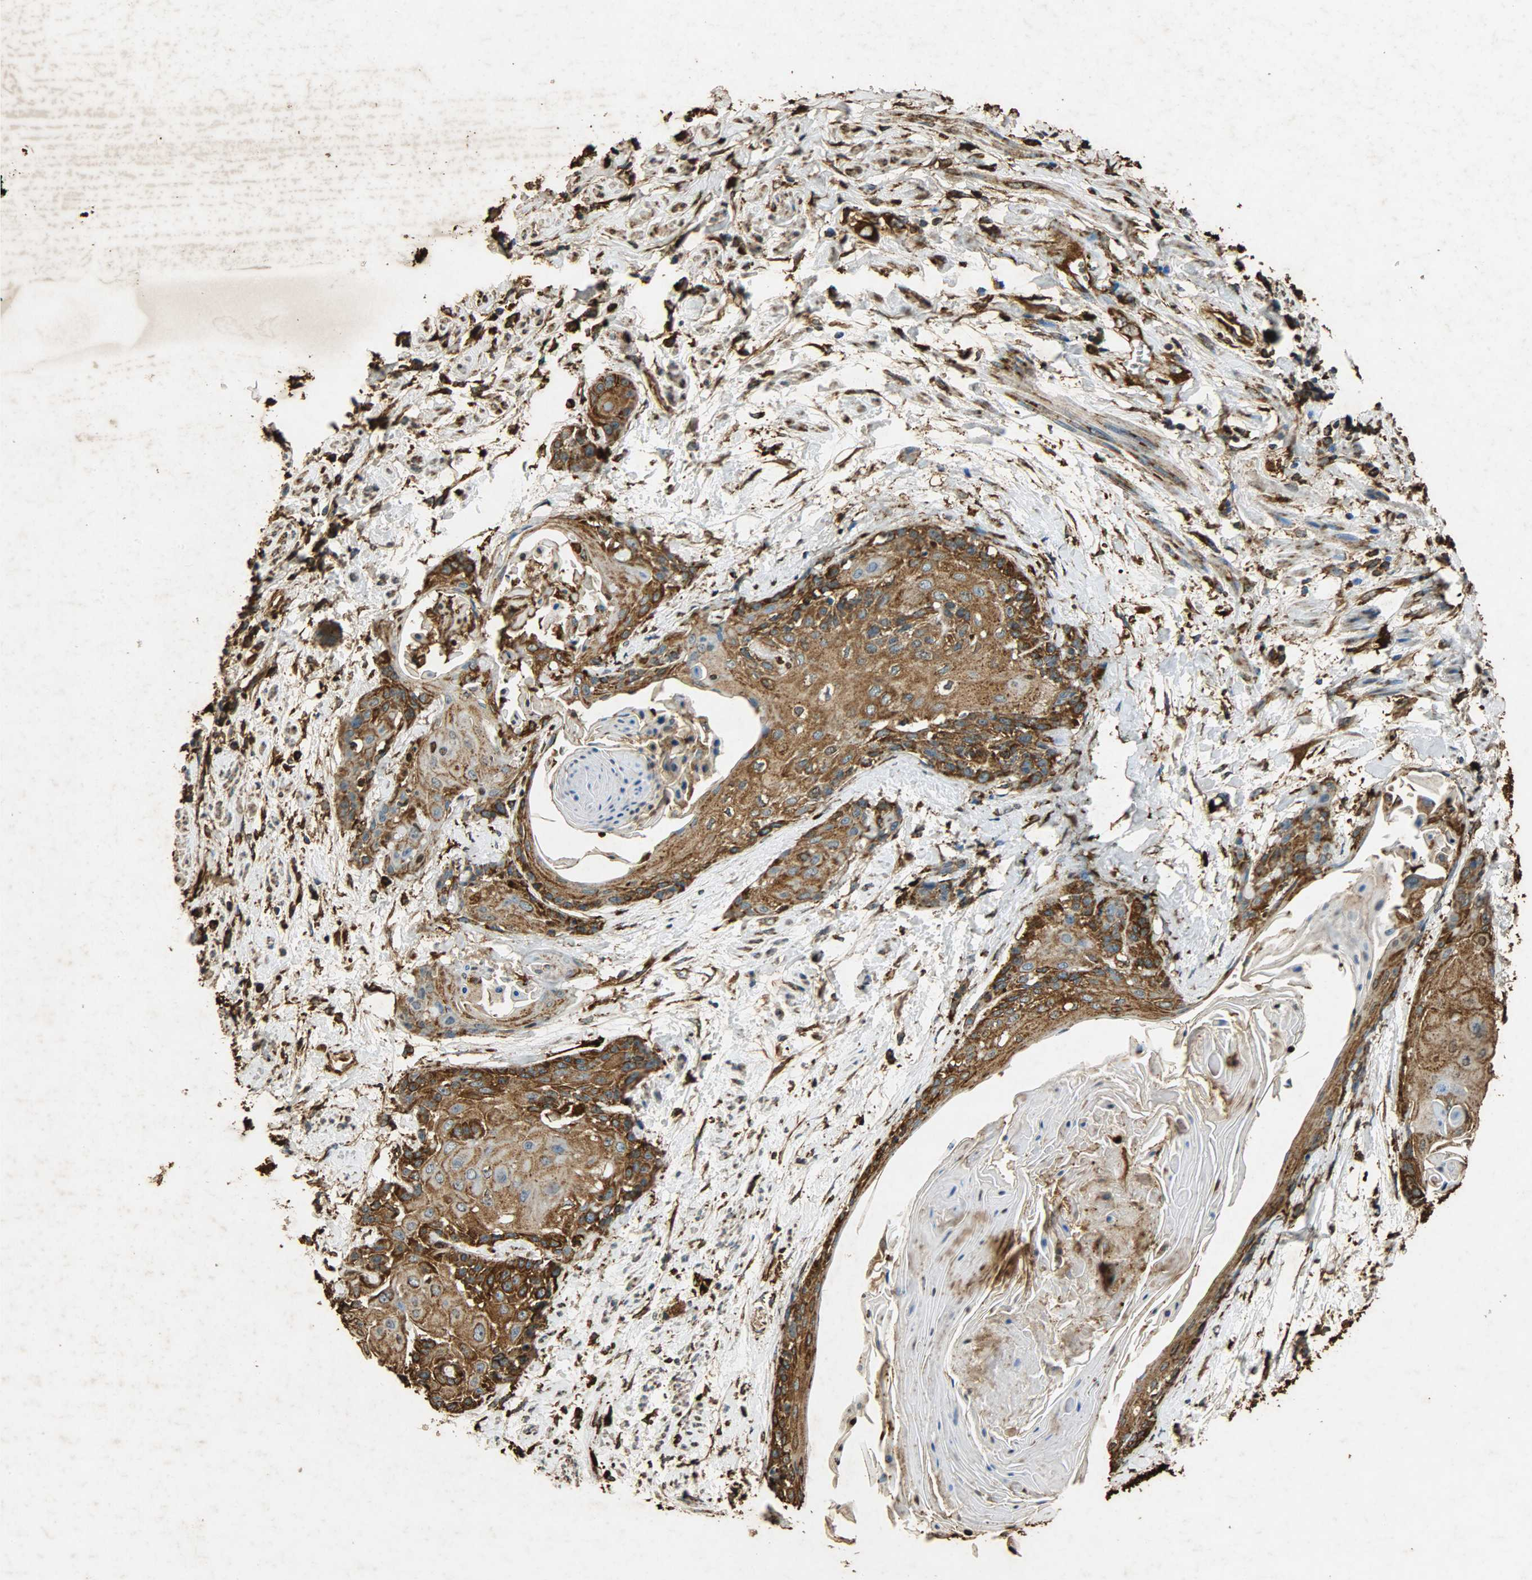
{"staining": {"intensity": "strong", "quantity": ">75%", "location": "cytoplasmic/membranous"}, "tissue": "cervical cancer", "cell_type": "Tumor cells", "image_type": "cancer", "snomed": [{"axis": "morphology", "description": "Squamous cell carcinoma, NOS"}, {"axis": "topography", "description": "Cervix"}], "caption": "Protein staining reveals strong cytoplasmic/membranous positivity in approximately >75% of tumor cells in cervical squamous cell carcinoma.", "gene": "HSP90B1", "patient": {"sex": "female", "age": 57}}